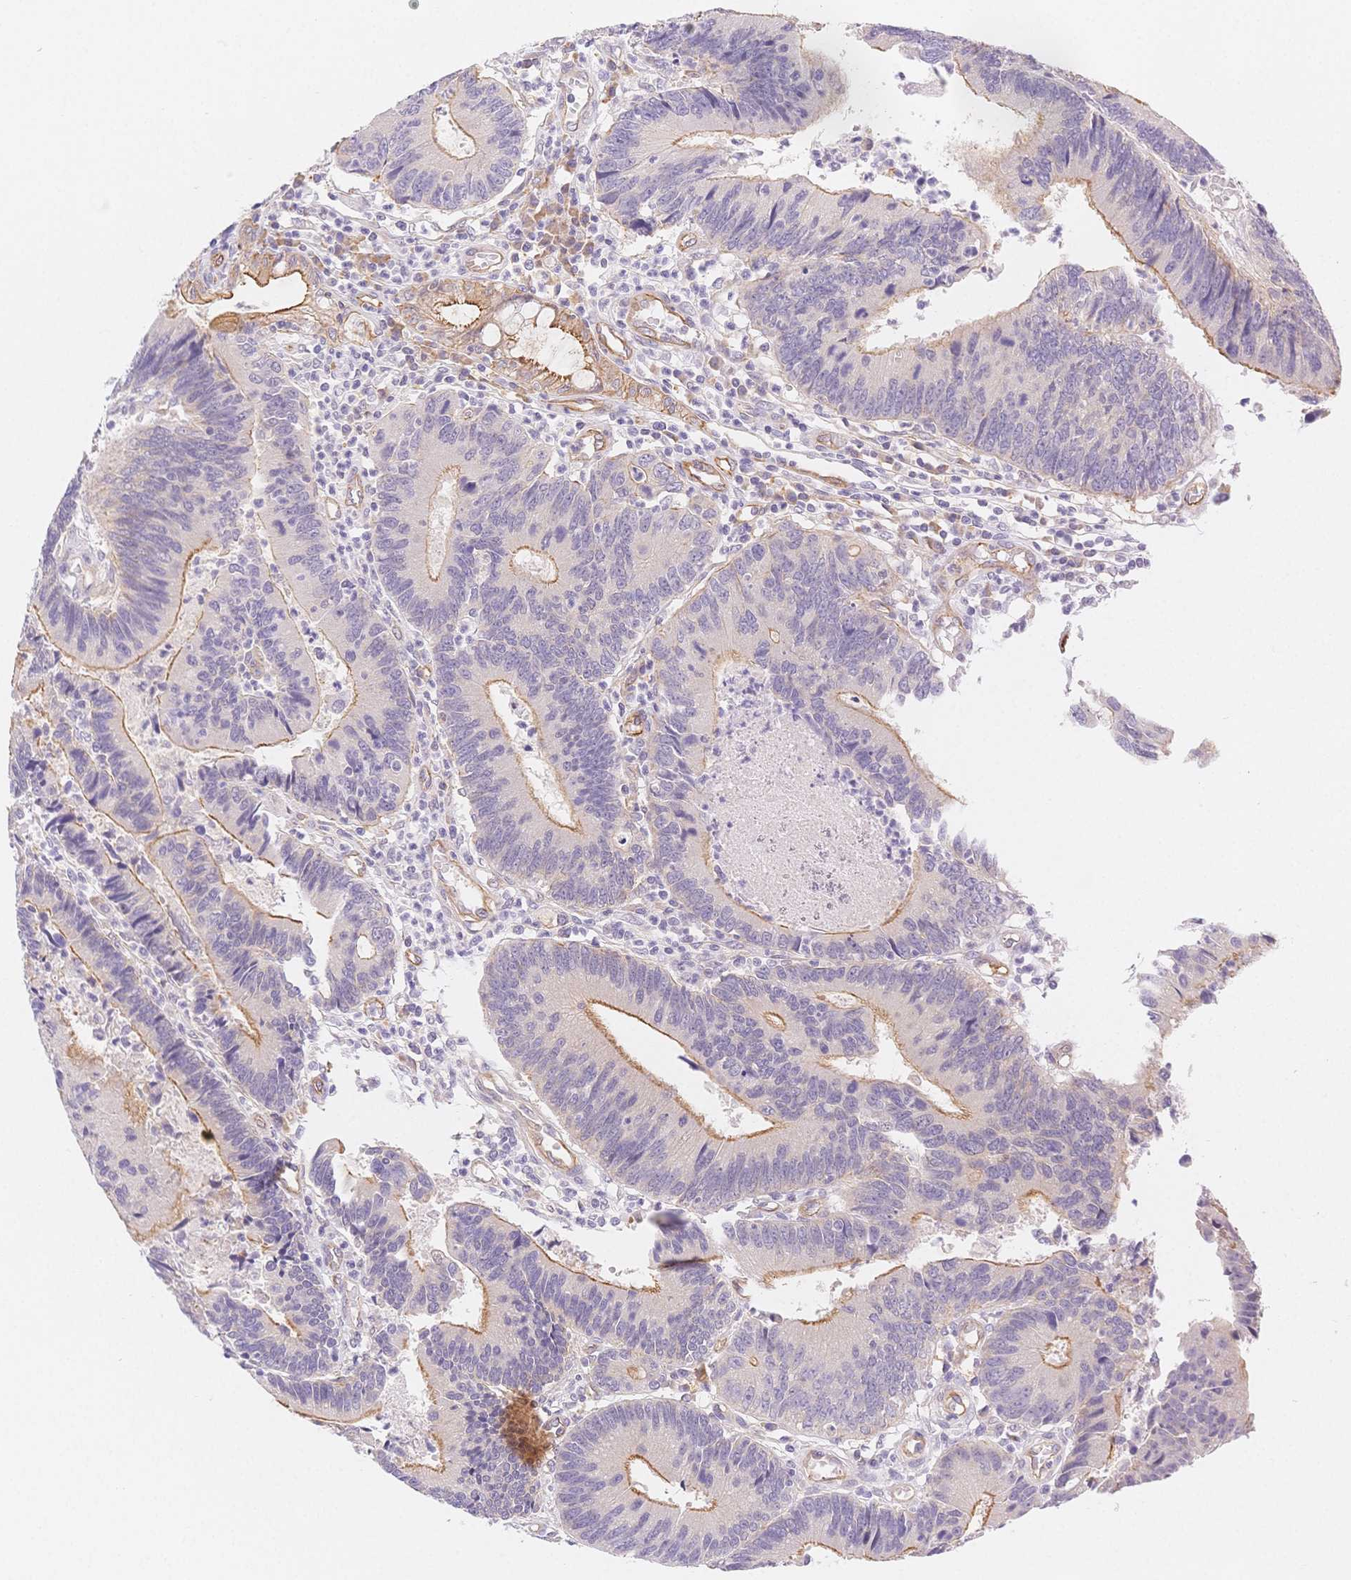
{"staining": {"intensity": "moderate", "quantity": "25%-75%", "location": "cytoplasmic/membranous"}, "tissue": "colorectal cancer", "cell_type": "Tumor cells", "image_type": "cancer", "snomed": [{"axis": "morphology", "description": "Adenocarcinoma, NOS"}, {"axis": "topography", "description": "Colon"}], "caption": "An immunohistochemistry (IHC) histopathology image of tumor tissue is shown. Protein staining in brown labels moderate cytoplasmic/membranous positivity in colorectal cancer (adenocarcinoma) within tumor cells. Ihc stains the protein of interest in brown and the nuclei are stained blue.", "gene": "CSN1S1", "patient": {"sex": "female", "age": 67}}